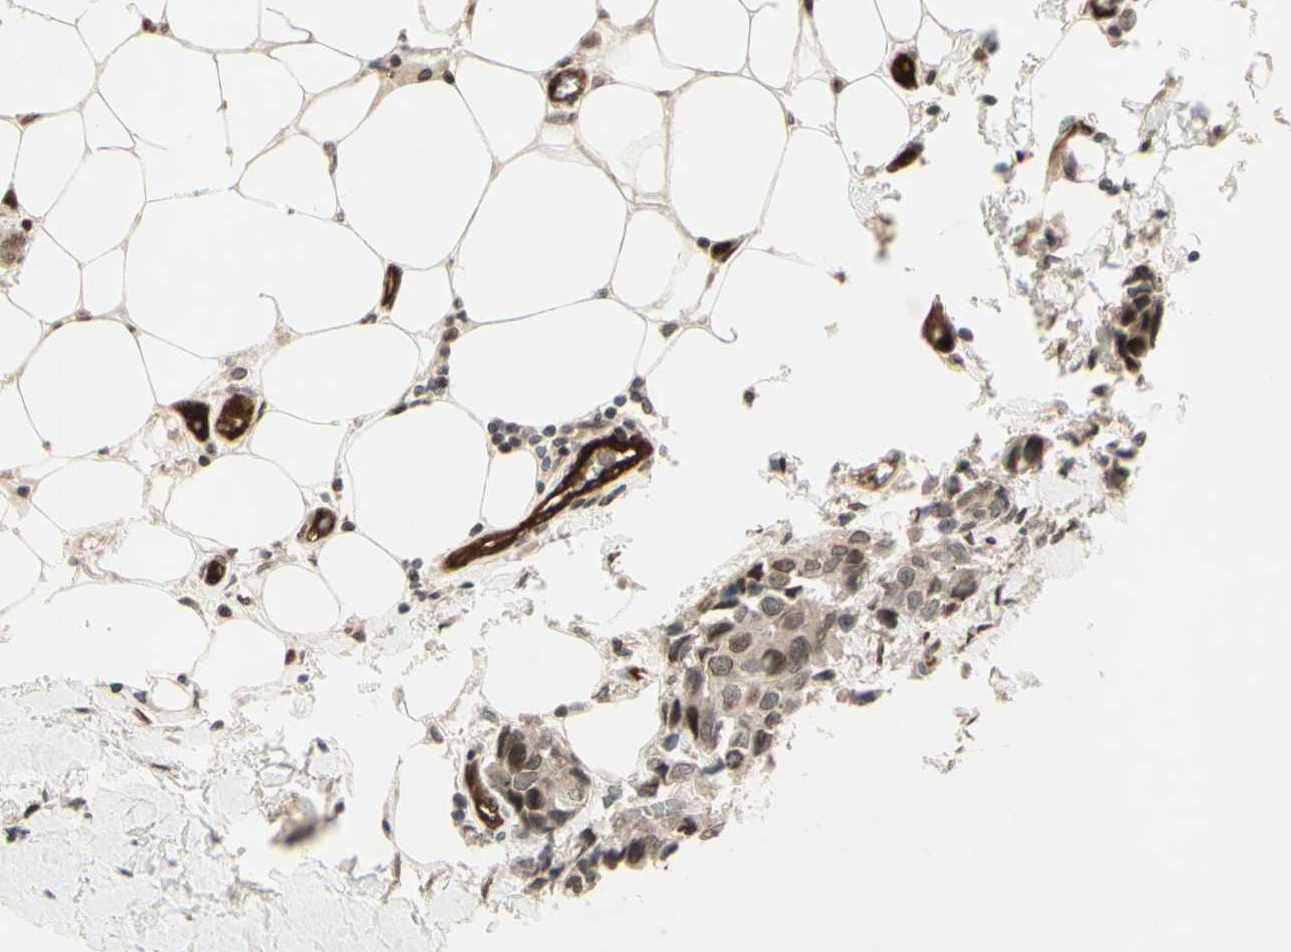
{"staining": {"intensity": "weak", "quantity": ">75%", "location": "cytoplasmic/membranous,nuclear"}, "tissue": "breast cancer", "cell_type": "Tumor cells", "image_type": "cancer", "snomed": [{"axis": "morphology", "description": "Duct carcinoma"}, {"axis": "topography", "description": "Breast"}], "caption": "Breast invasive ductal carcinoma tissue shows weak cytoplasmic/membranous and nuclear staining in about >75% of tumor cells", "gene": "MLF2", "patient": {"sex": "female", "age": 80}}